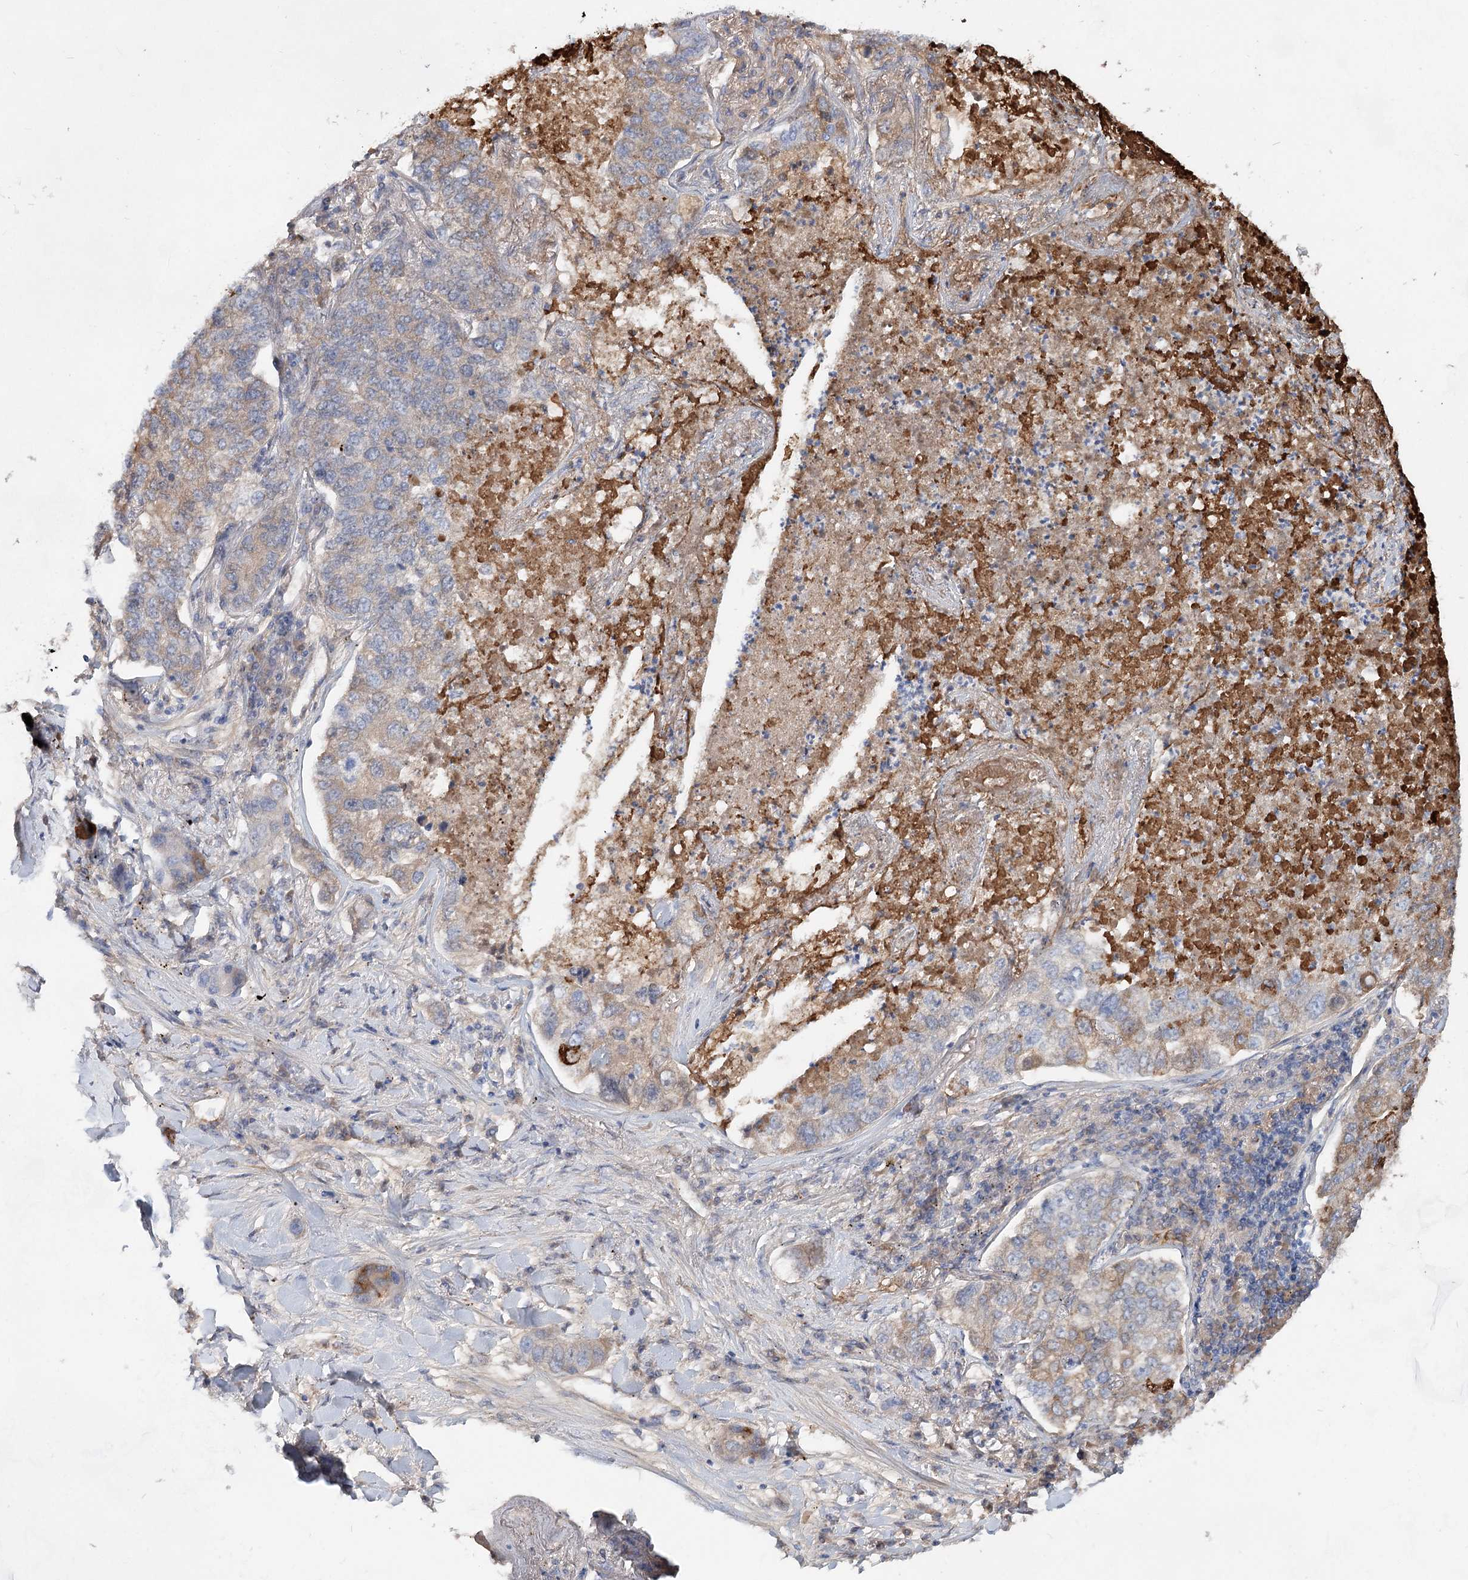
{"staining": {"intensity": "weak", "quantity": "25%-75%", "location": "cytoplasmic/membranous"}, "tissue": "lung cancer", "cell_type": "Tumor cells", "image_type": "cancer", "snomed": [{"axis": "morphology", "description": "Adenocarcinoma, NOS"}, {"axis": "topography", "description": "Lung"}], "caption": "A low amount of weak cytoplasmic/membranous staining is appreciated in about 25%-75% of tumor cells in adenocarcinoma (lung) tissue. Using DAB (brown) and hematoxylin (blue) stains, captured at high magnification using brightfield microscopy.", "gene": "TASOR2", "patient": {"sex": "male", "age": 49}}